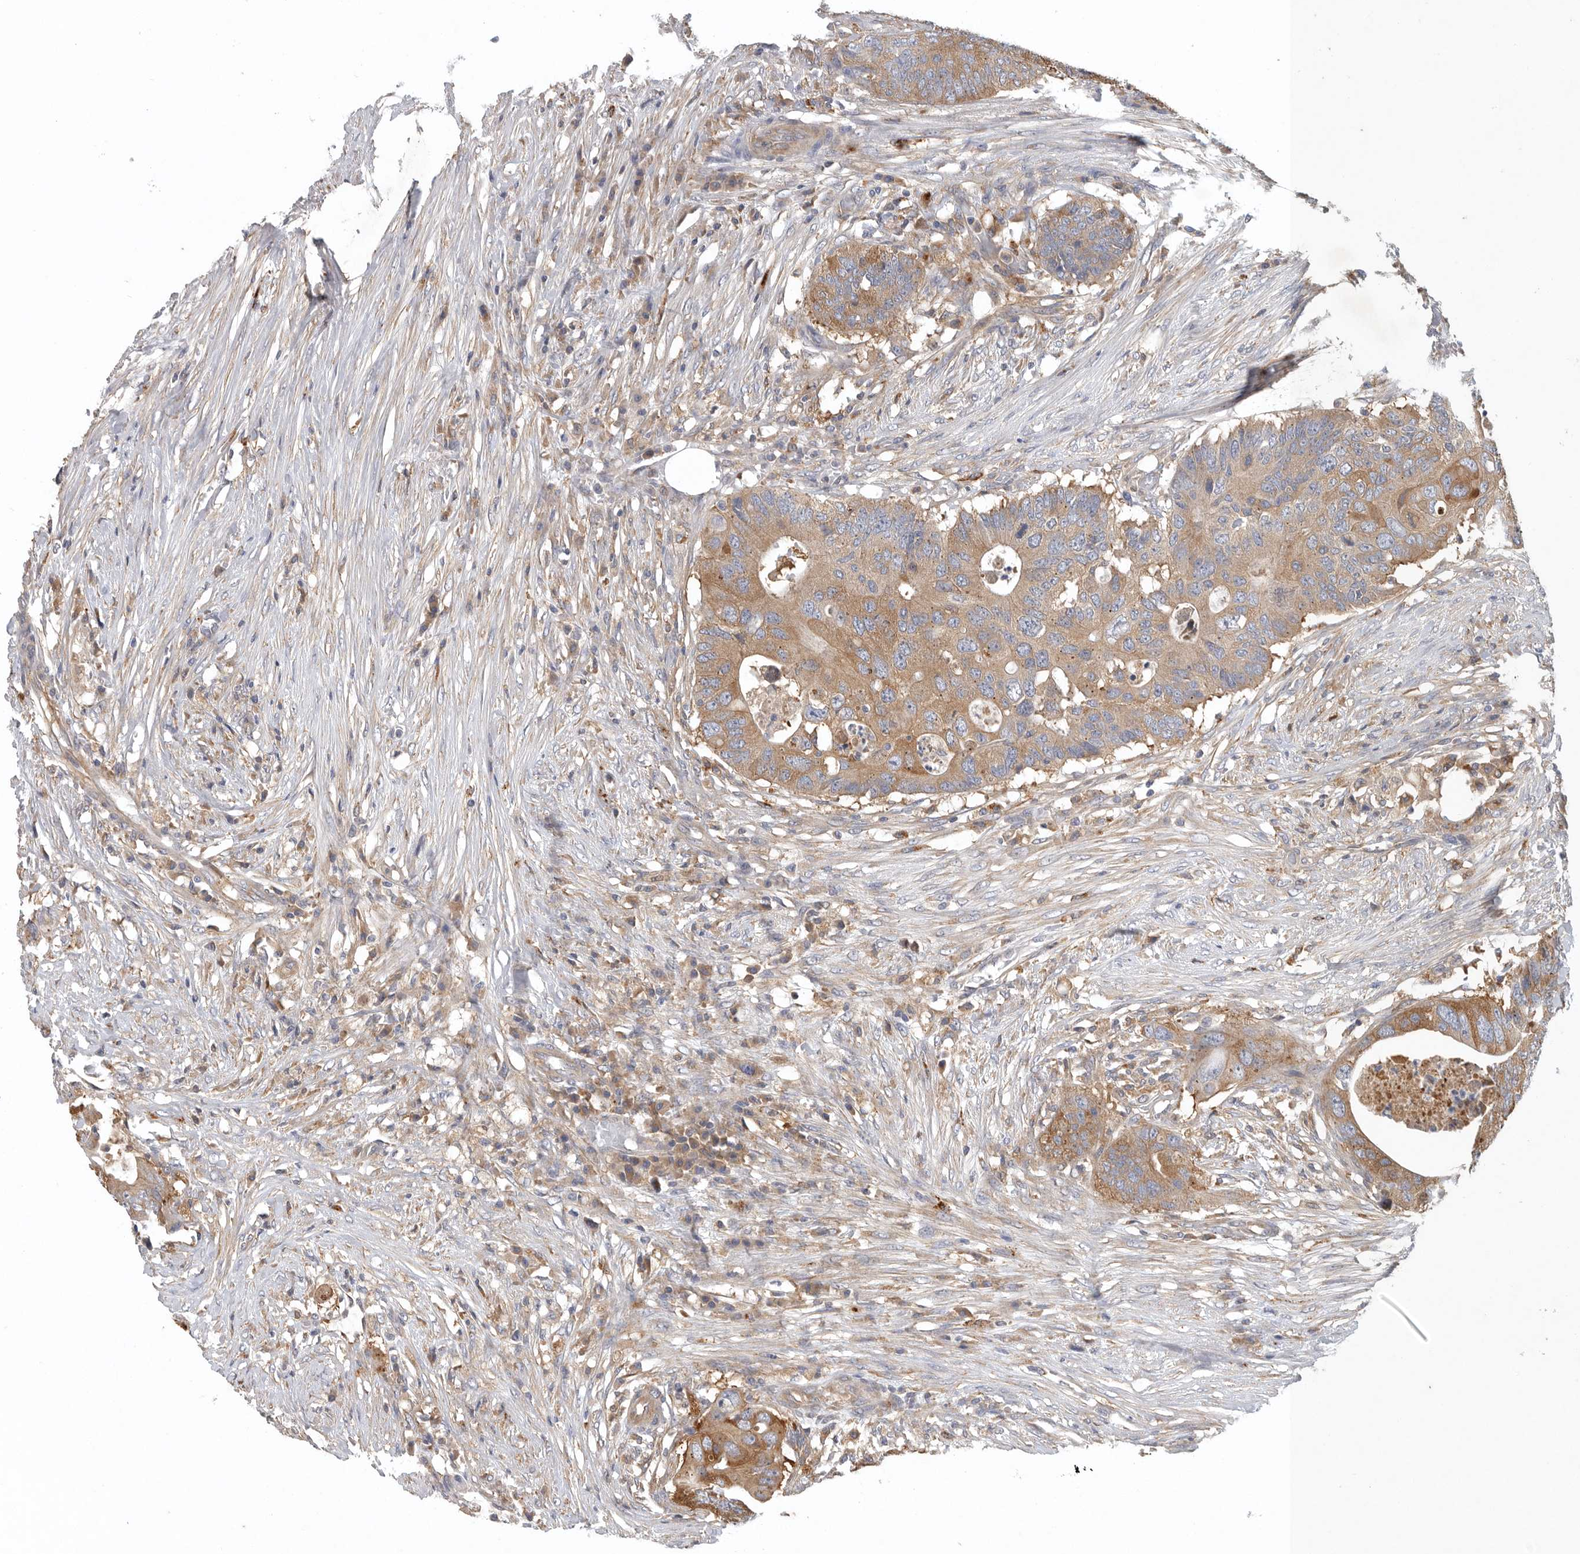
{"staining": {"intensity": "moderate", "quantity": ">75%", "location": "cytoplasmic/membranous"}, "tissue": "colorectal cancer", "cell_type": "Tumor cells", "image_type": "cancer", "snomed": [{"axis": "morphology", "description": "Adenocarcinoma, NOS"}, {"axis": "topography", "description": "Colon"}], "caption": "A medium amount of moderate cytoplasmic/membranous expression is appreciated in about >75% of tumor cells in colorectal cancer tissue. The protein of interest is stained brown, and the nuclei are stained in blue (DAB IHC with brightfield microscopy, high magnification).", "gene": "C1orf109", "patient": {"sex": "male", "age": 71}}